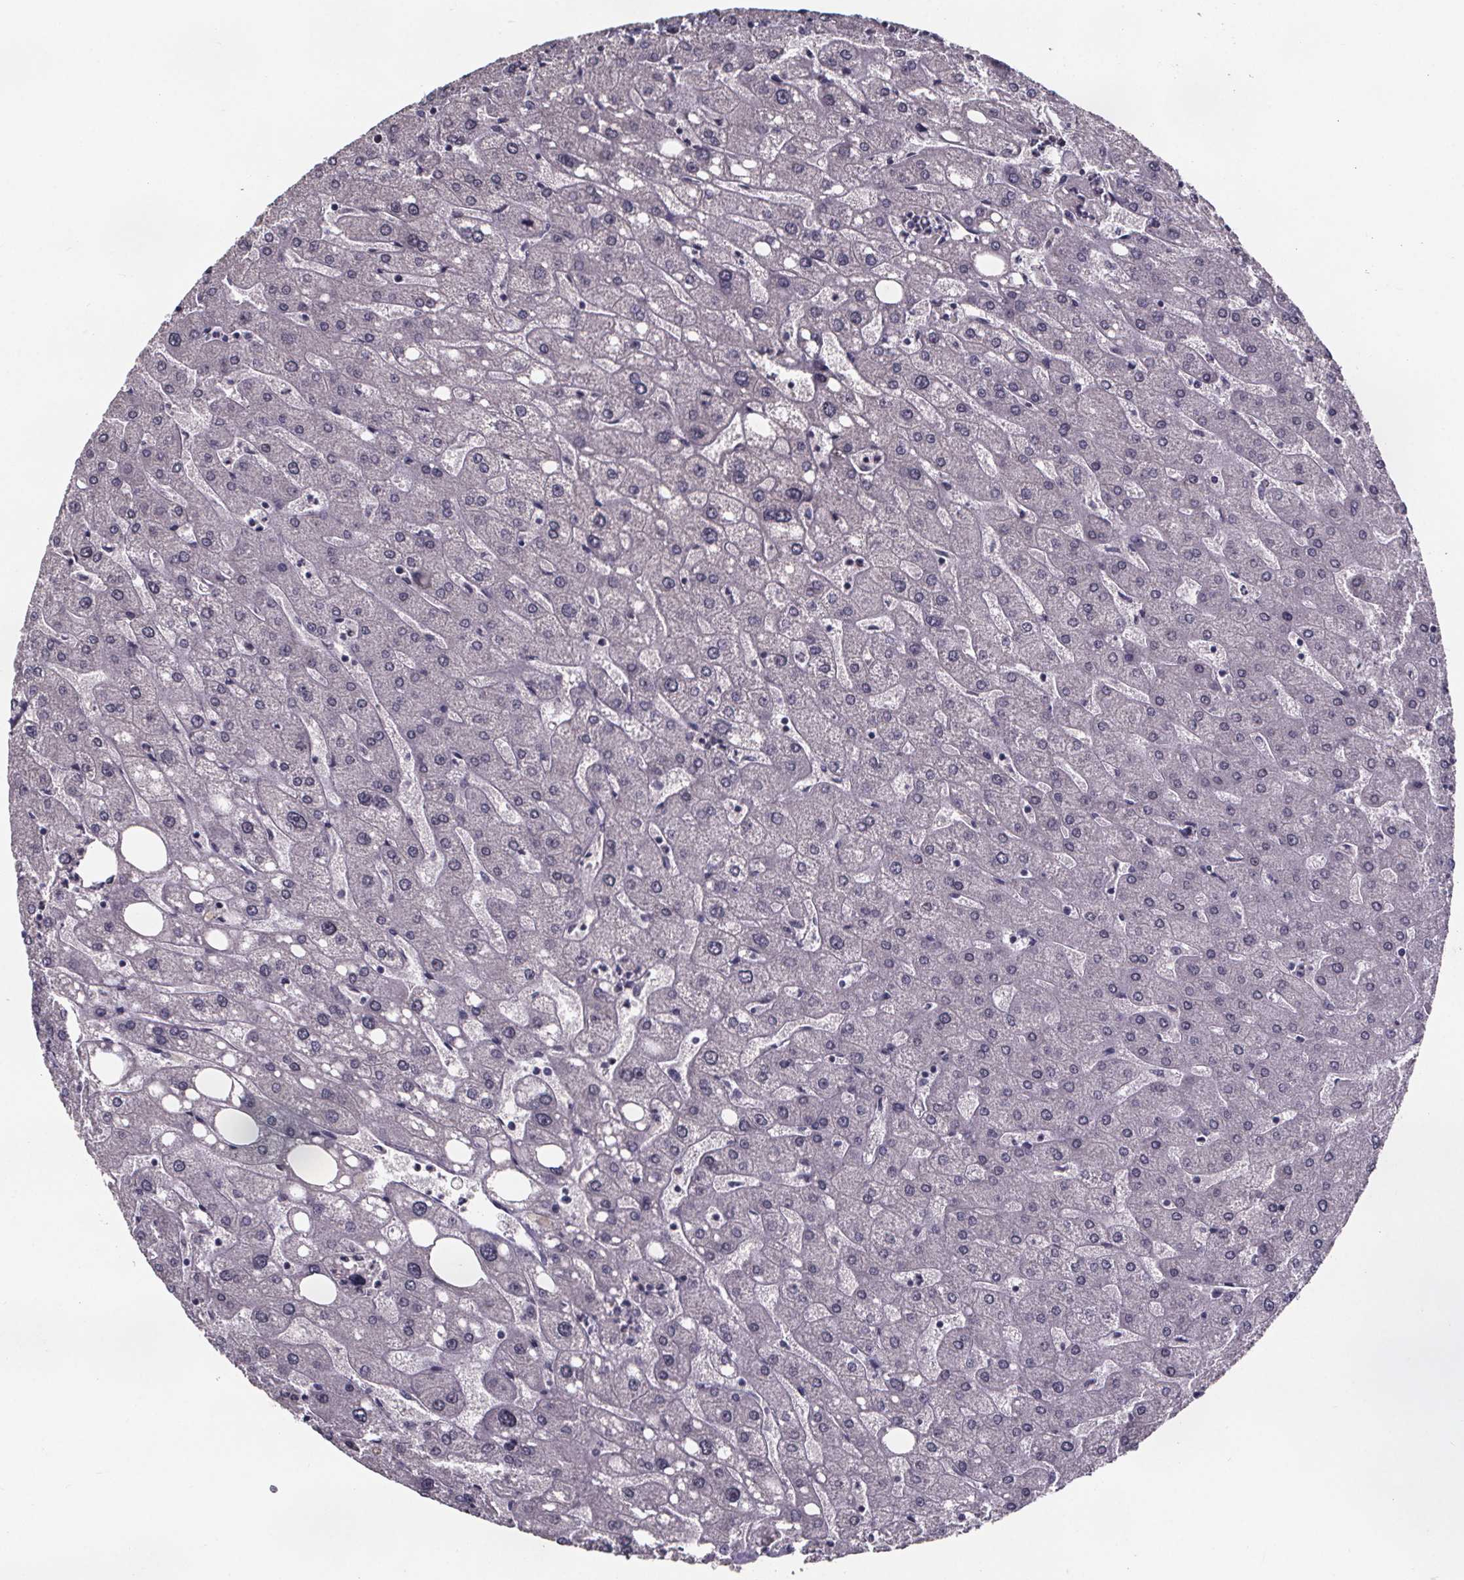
{"staining": {"intensity": "negative", "quantity": "none", "location": "none"}, "tissue": "liver", "cell_type": "Cholangiocytes", "image_type": "normal", "snomed": [{"axis": "morphology", "description": "Normal tissue, NOS"}, {"axis": "topography", "description": "Liver"}], "caption": "The photomicrograph reveals no significant staining in cholangiocytes of liver.", "gene": "AR", "patient": {"sex": "male", "age": 67}}